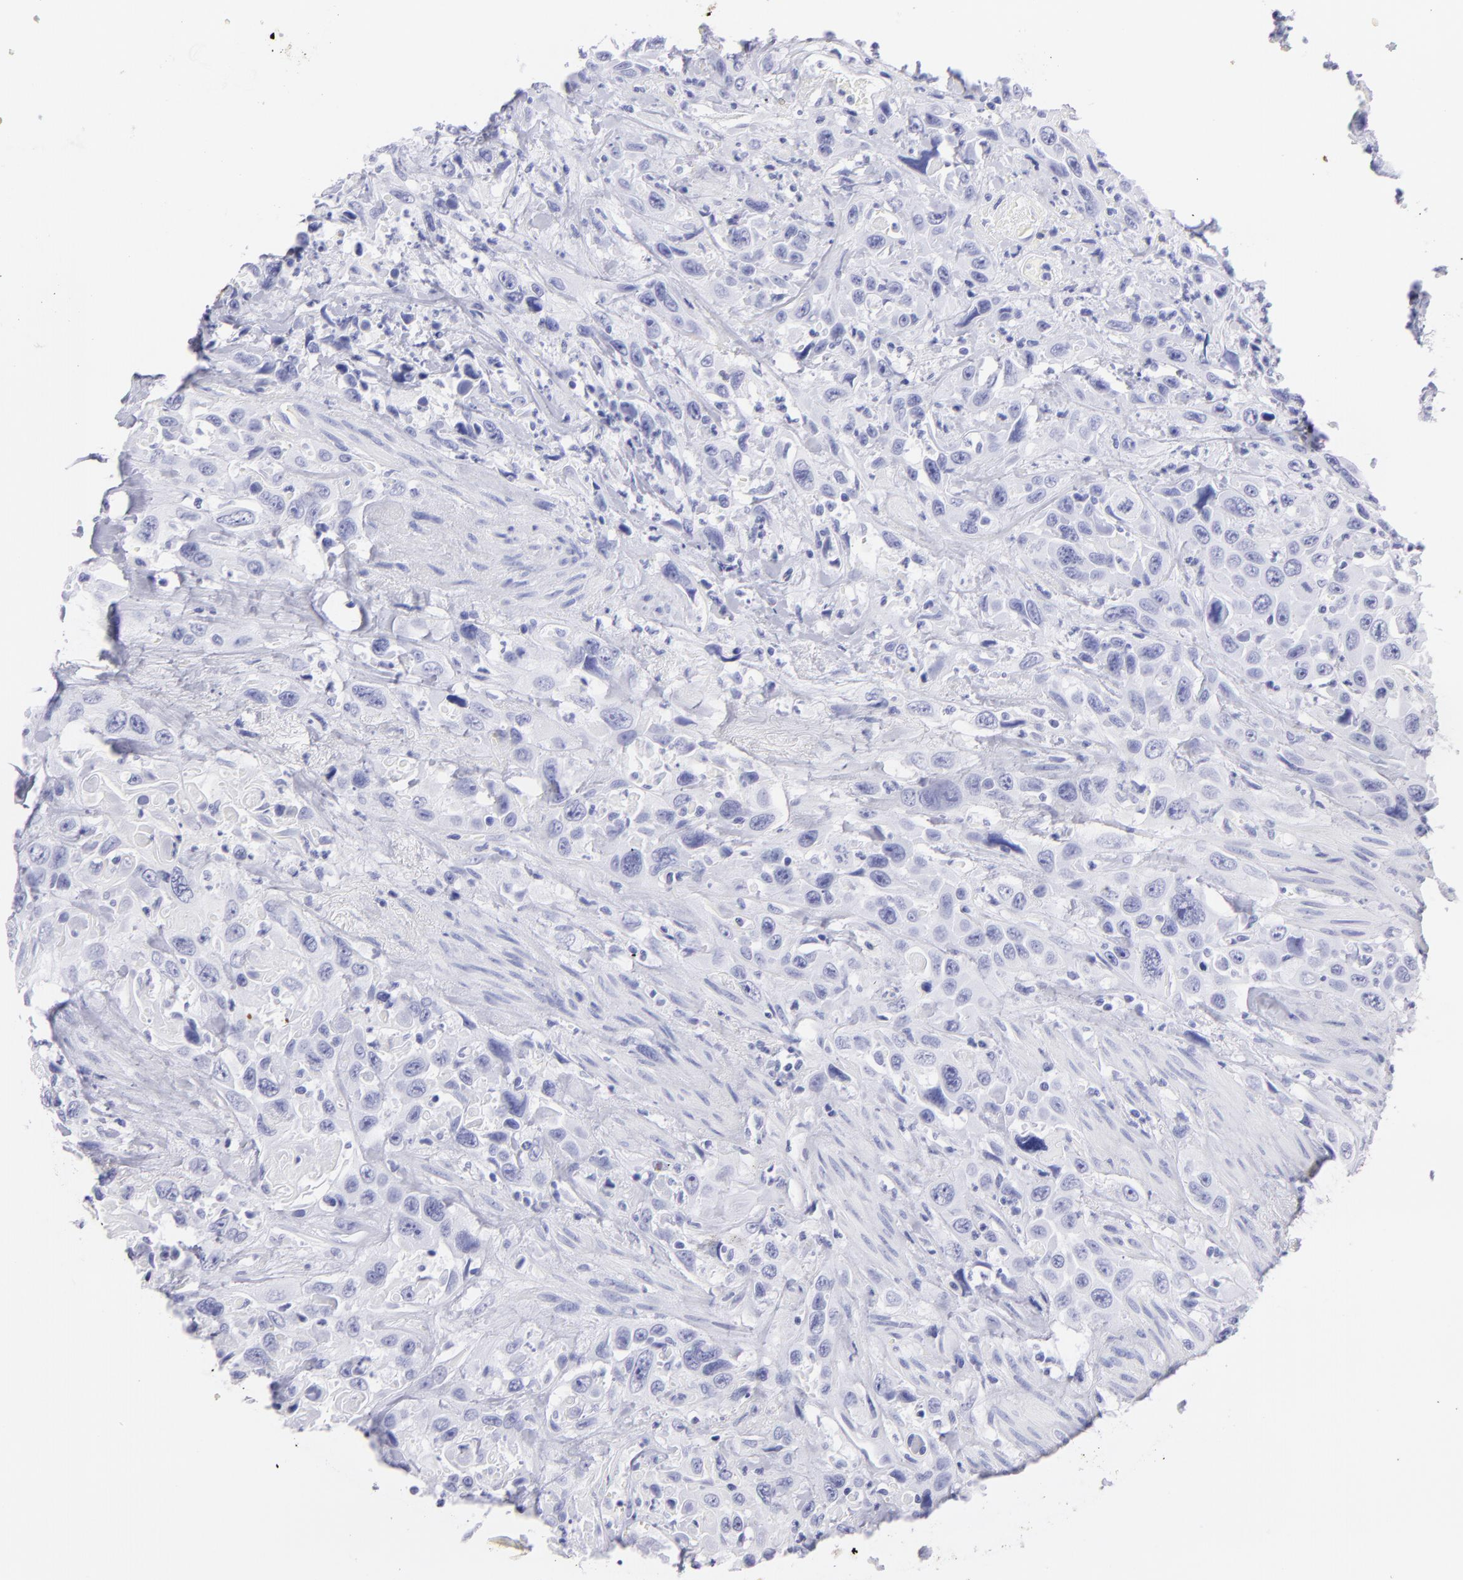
{"staining": {"intensity": "negative", "quantity": "none", "location": "none"}, "tissue": "urothelial cancer", "cell_type": "Tumor cells", "image_type": "cancer", "snomed": [{"axis": "morphology", "description": "Urothelial carcinoma, High grade"}, {"axis": "topography", "description": "Urinary bladder"}], "caption": "Protein analysis of high-grade urothelial carcinoma shows no significant expression in tumor cells.", "gene": "PIP", "patient": {"sex": "female", "age": 84}}